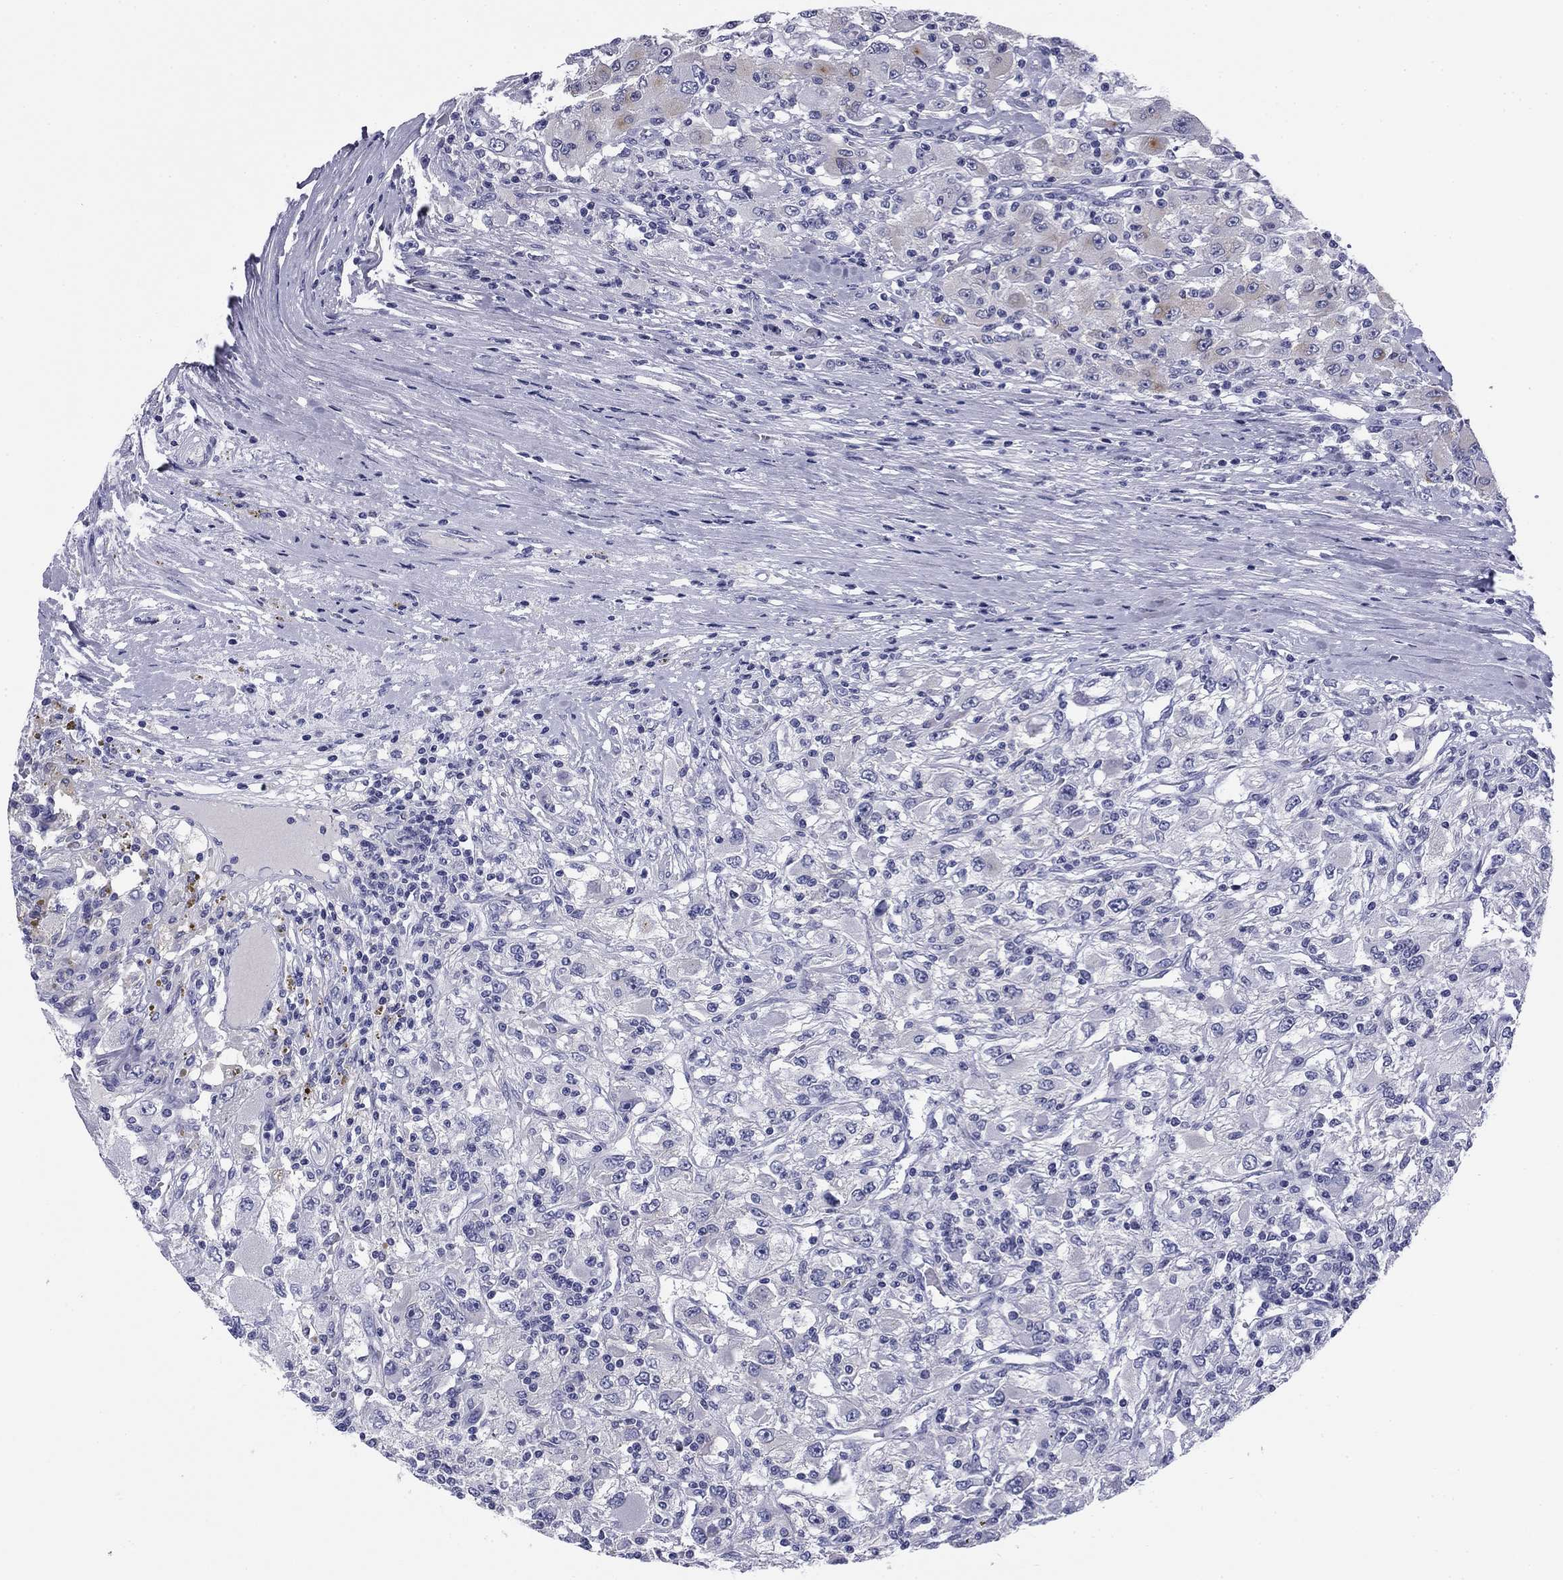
{"staining": {"intensity": "negative", "quantity": "none", "location": "none"}, "tissue": "renal cancer", "cell_type": "Tumor cells", "image_type": "cancer", "snomed": [{"axis": "morphology", "description": "Adenocarcinoma, NOS"}, {"axis": "topography", "description": "Kidney"}], "caption": "A high-resolution histopathology image shows immunohistochemistry (IHC) staining of renal cancer, which exhibits no significant expression in tumor cells.", "gene": "ABCC2", "patient": {"sex": "female", "age": 67}}